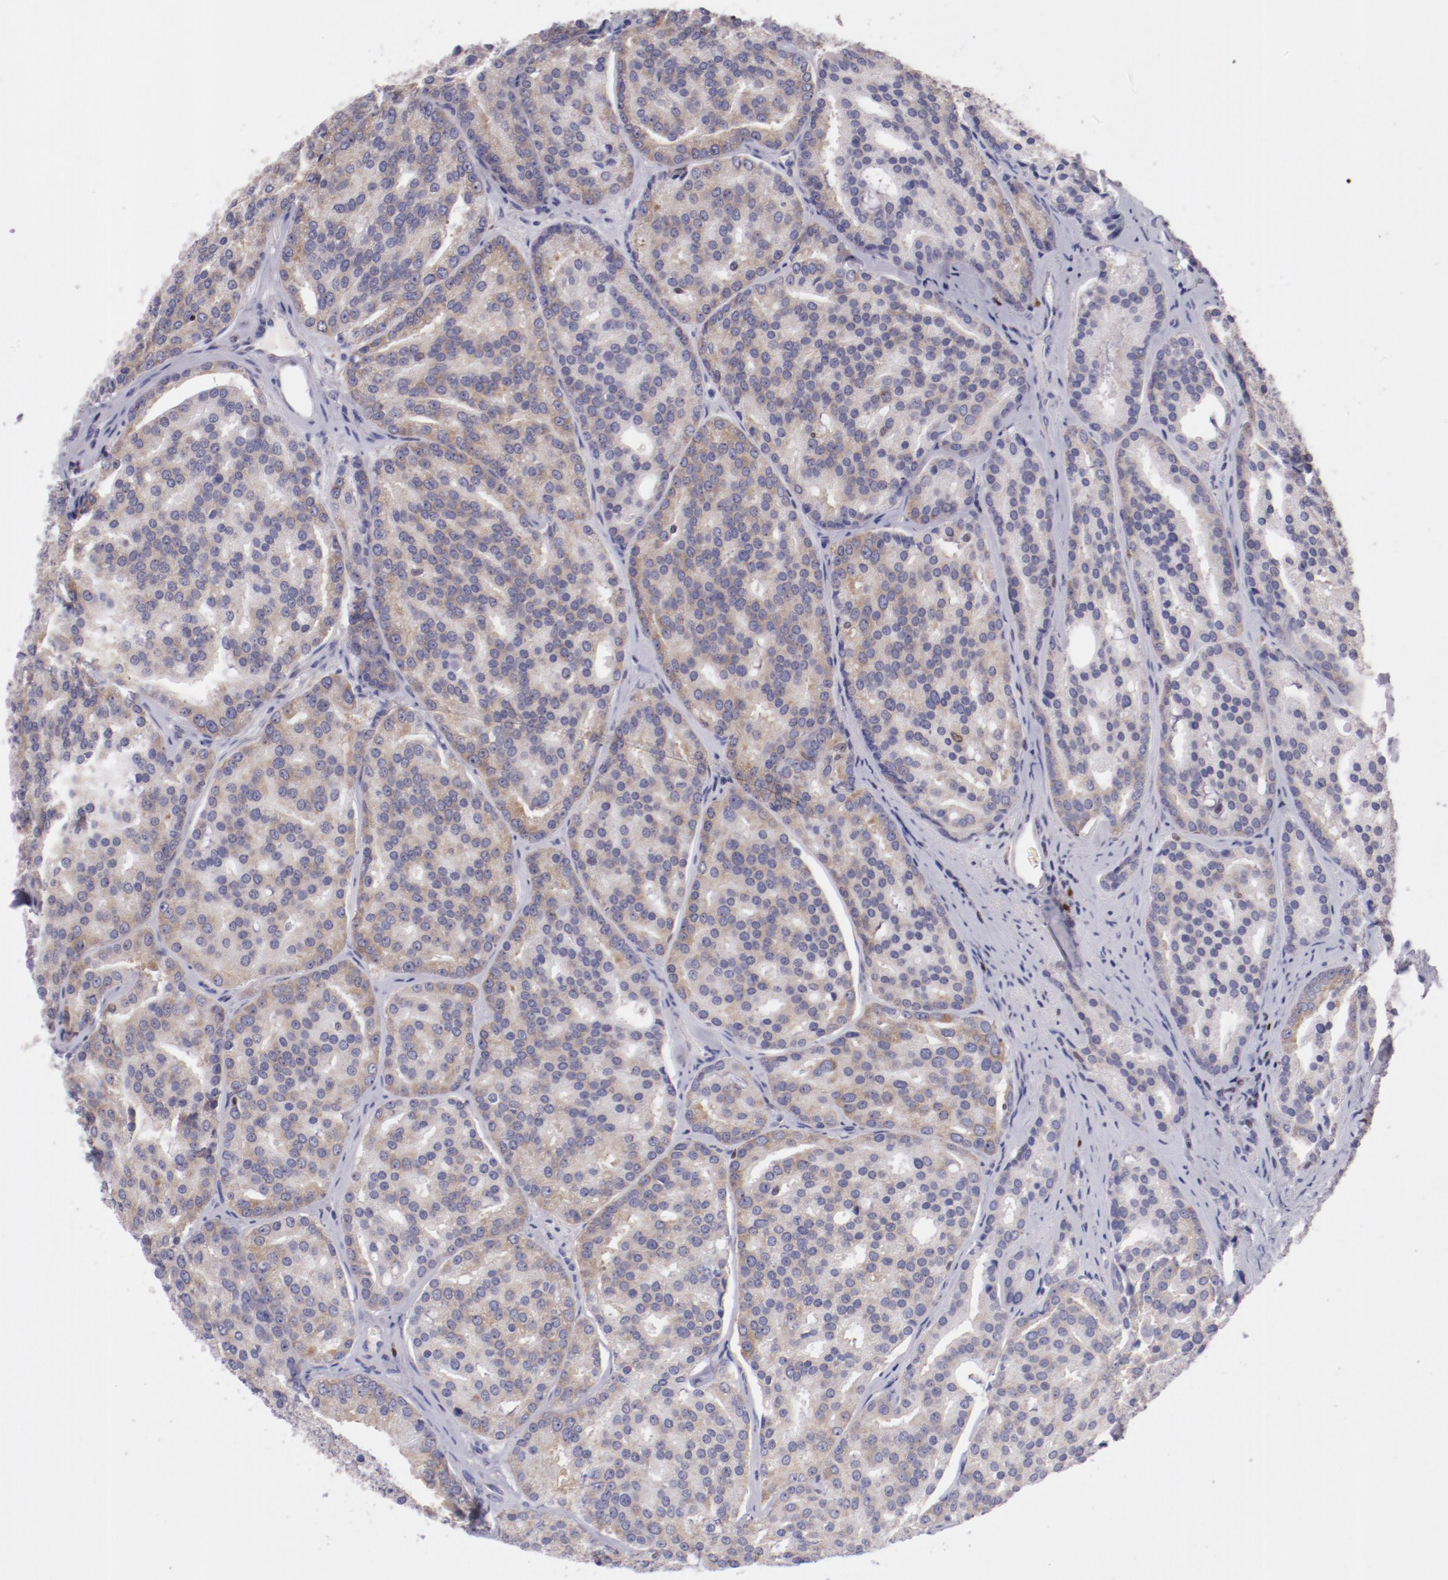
{"staining": {"intensity": "weak", "quantity": ">75%", "location": "cytoplasmic/membranous"}, "tissue": "prostate cancer", "cell_type": "Tumor cells", "image_type": "cancer", "snomed": [{"axis": "morphology", "description": "Adenocarcinoma, High grade"}, {"axis": "topography", "description": "Prostate"}], "caption": "About >75% of tumor cells in human prostate cancer exhibit weak cytoplasmic/membranous protein expression as visualized by brown immunohistochemical staining.", "gene": "IRF8", "patient": {"sex": "male", "age": 64}}